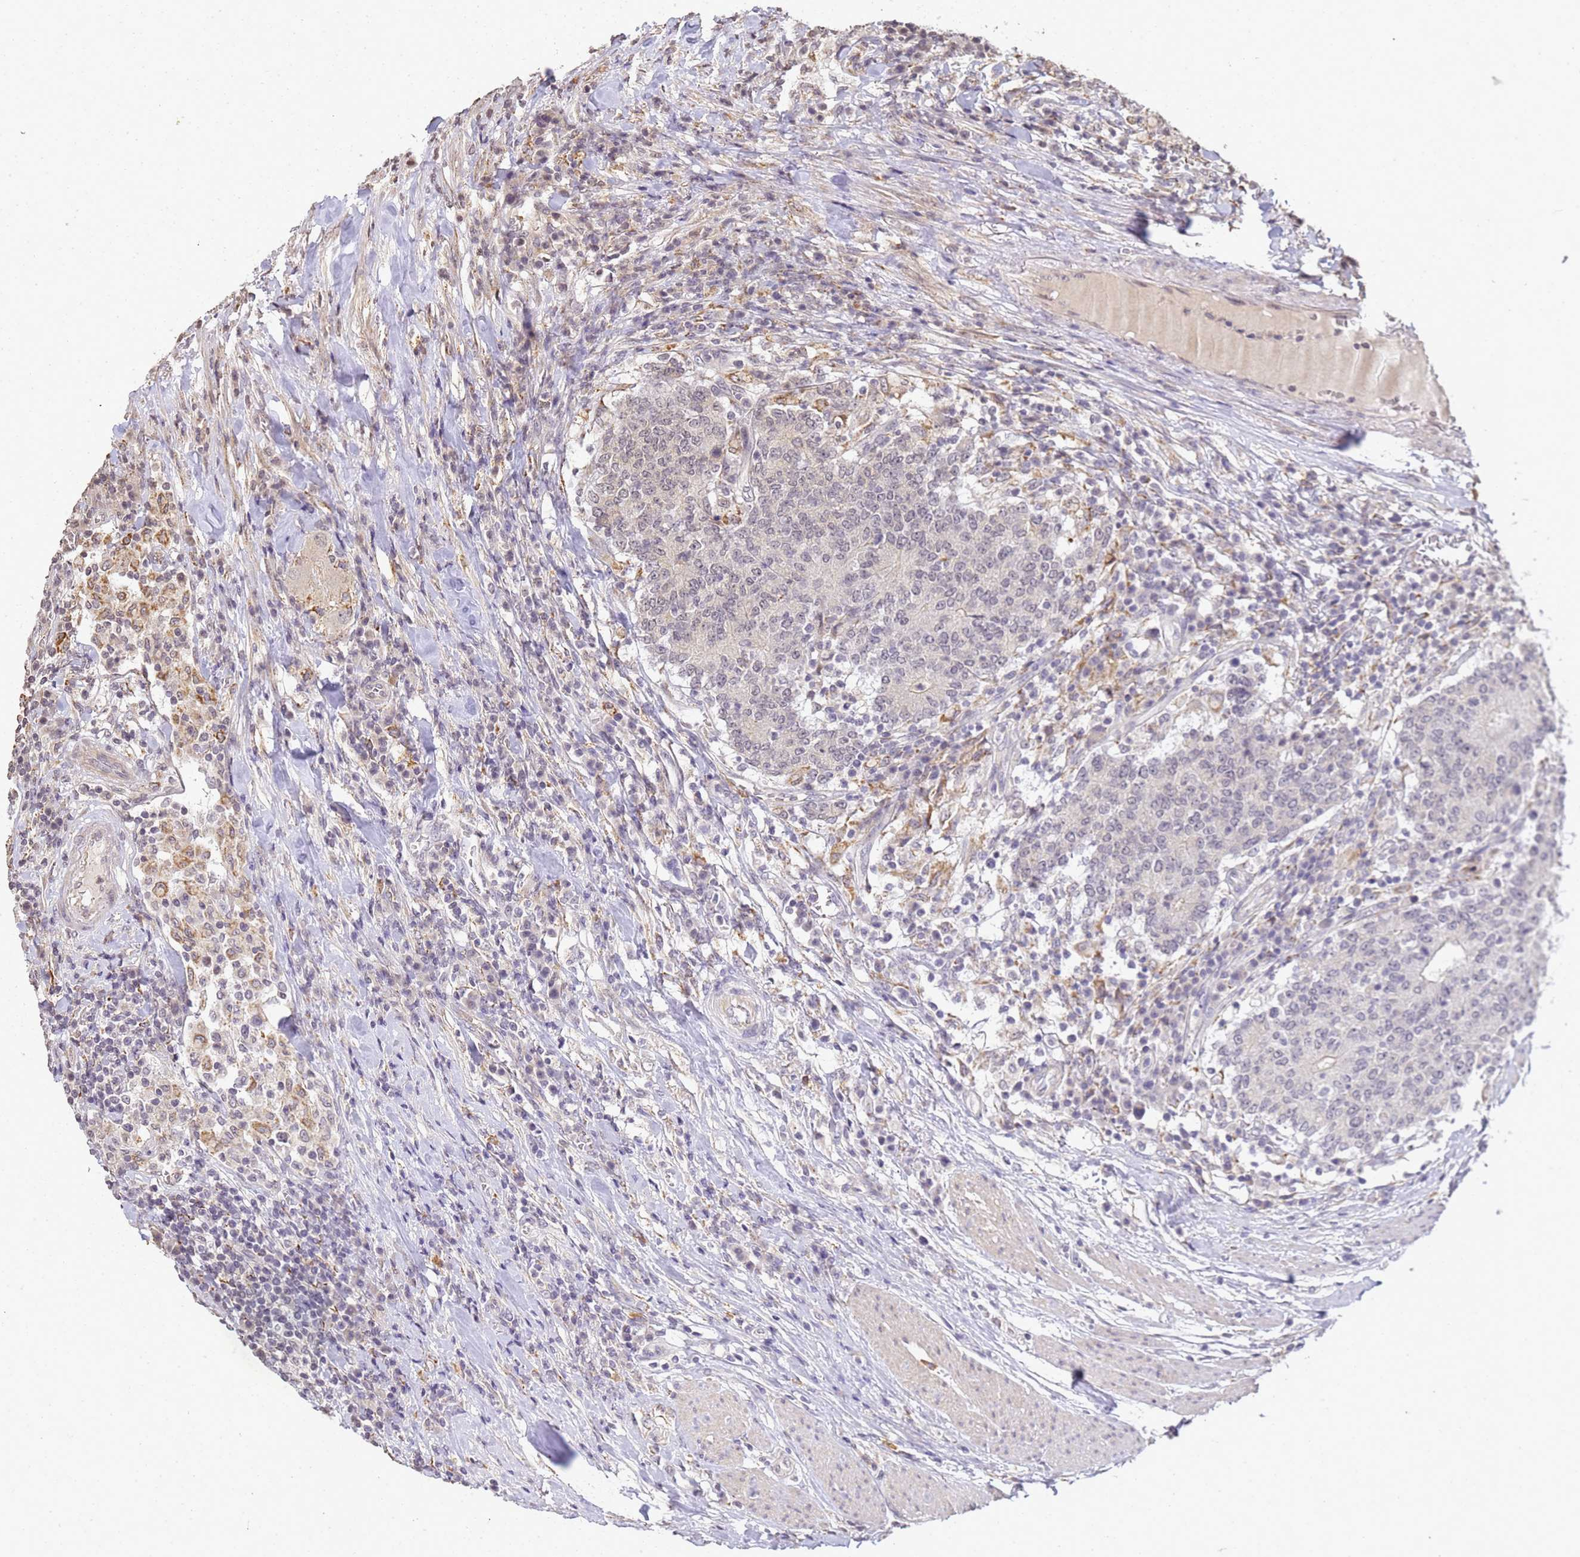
{"staining": {"intensity": "negative", "quantity": "none", "location": "none"}, "tissue": "colorectal cancer", "cell_type": "Tumor cells", "image_type": "cancer", "snomed": [{"axis": "morphology", "description": "Adenocarcinoma, NOS"}, {"axis": "topography", "description": "Colon"}], "caption": "Tumor cells are negative for brown protein staining in colorectal cancer (adenocarcinoma).", "gene": "MYL7", "patient": {"sex": "female", "age": 75}}